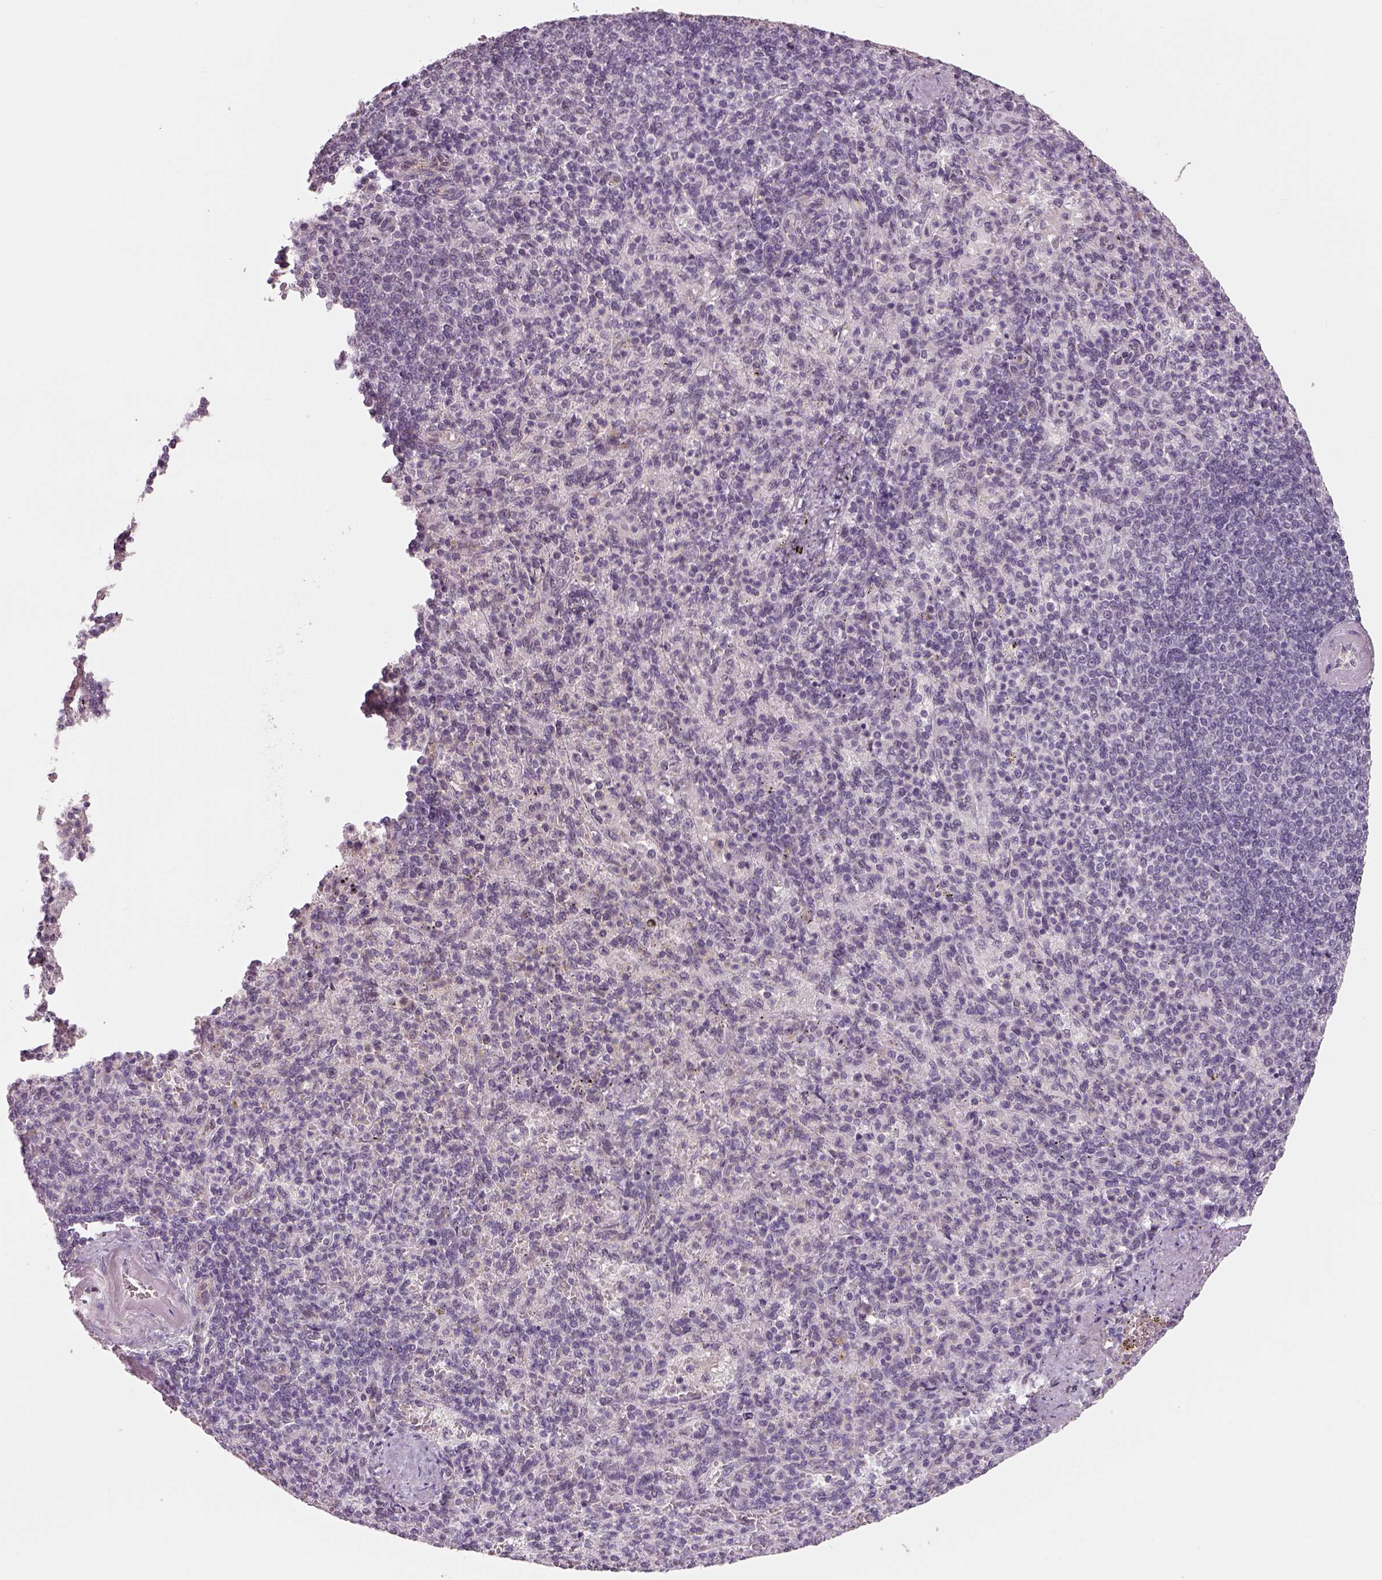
{"staining": {"intensity": "negative", "quantity": "none", "location": "none"}, "tissue": "spleen", "cell_type": "Cells in red pulp", "image_type": "normal", "snomed": [{"axis": "morphology", "description": "Normal tissue, NOS"}, {"axis": "topography", "description": "Spleen"}], "caption": "DAB immunohistochemical staining of unremarkable human spleen shows no significant positivity in cells in red pulp.", "gene": "NAT8B", "patient": {"sex": "female", "age": 74}}